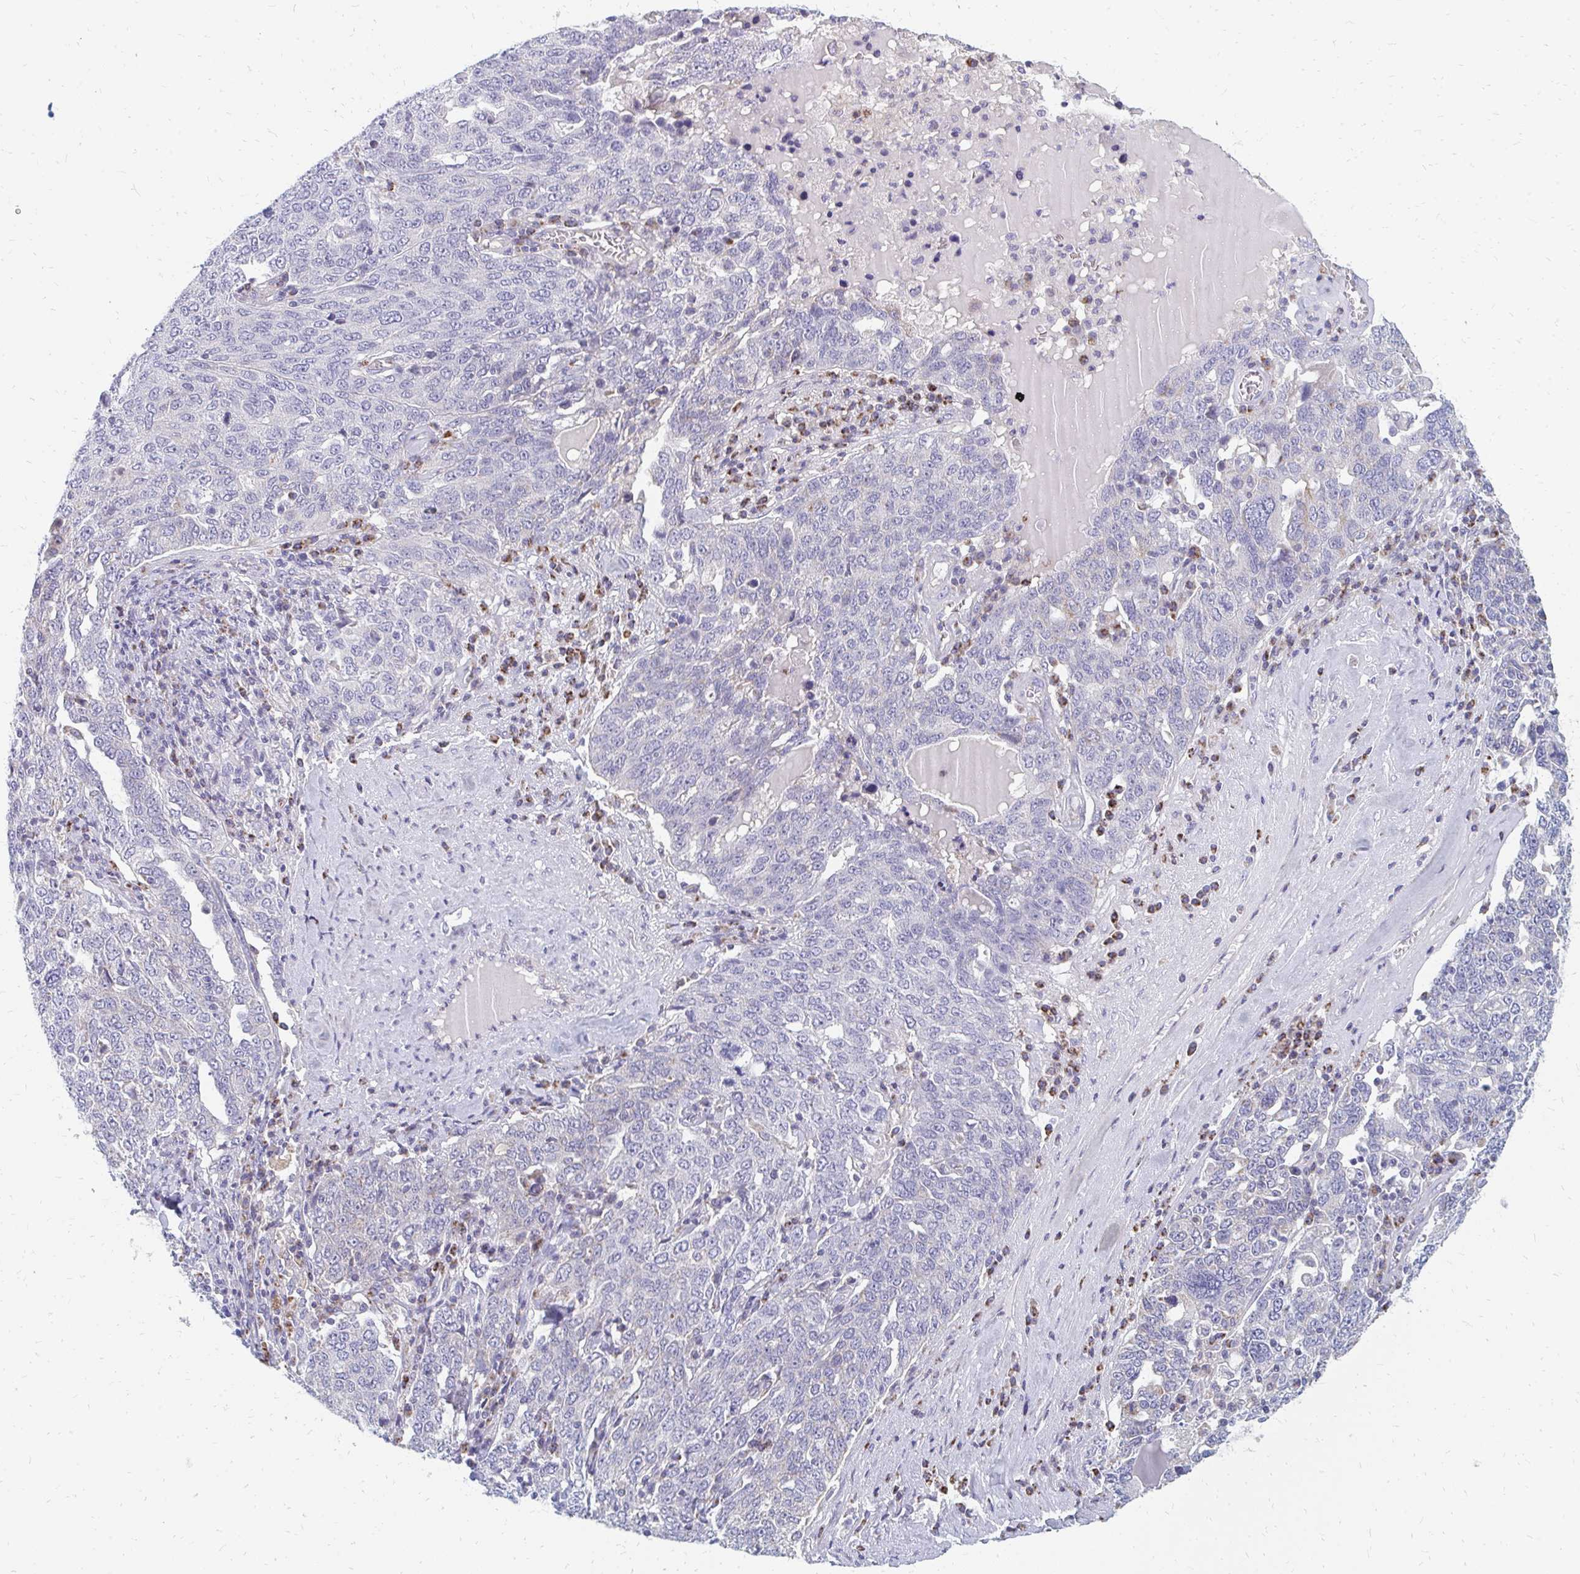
{"staining": {"intensity": "negative", "quantity": "none", "location": "none"}, "tissue": "ovarian cancer", "cell_type": "Tumor cells", "image_type": "cancer", "snomed": [{"axis": "morphology", "description": "Carcinoma, endometroid"}, {"axis": "topography", "description": "Ovary"}], "caption": "Immunohistochemical staining of human ovarian cancer (endometroid carcinoma) reveals no significant positivity in tumor cells.", "gene": "OR10V1", "patient": {"sex": "female", "age": 62}}